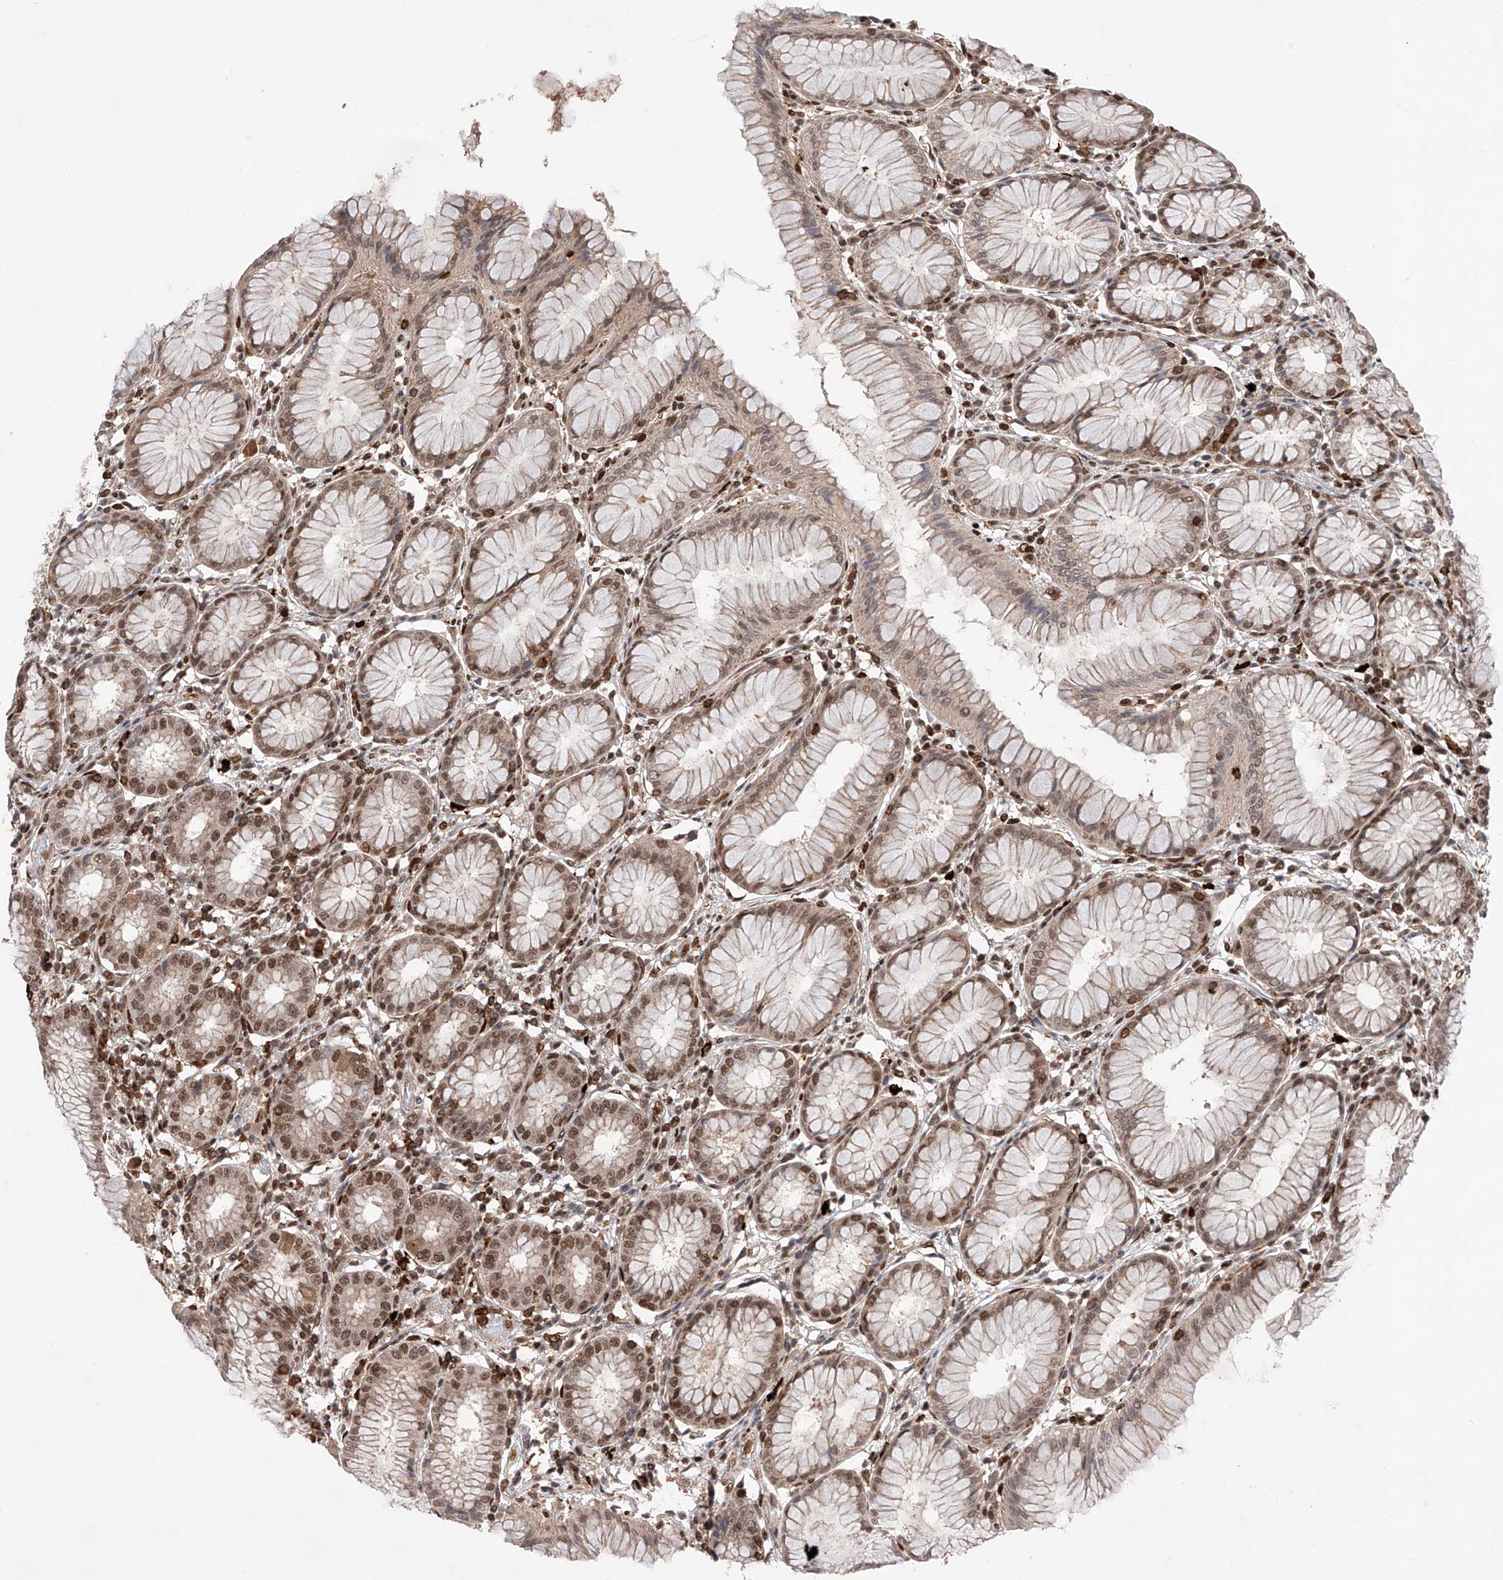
{"staining": {"intensity": "moderate", "quantity": "25%-75%", "location": "cytoplasmic/membranous,nuclear"}, "tissue": "stomach", "cell_type": "Glandular cells", "image_type": "normal", "snomed": [{"axis": "morphology", "description": "Normal tissue, NOS"}, {"axis": "topography", "description": "Stomach, lower"}], "caption": "Human stomach stained for a protein (brown) reveals moderate cytoplasmic/membranous,nuclear positive staining in about 25%-75% of glandular cells.", "gene": "ZNF280D", "patient": {"sex": "female", "age": 56}}